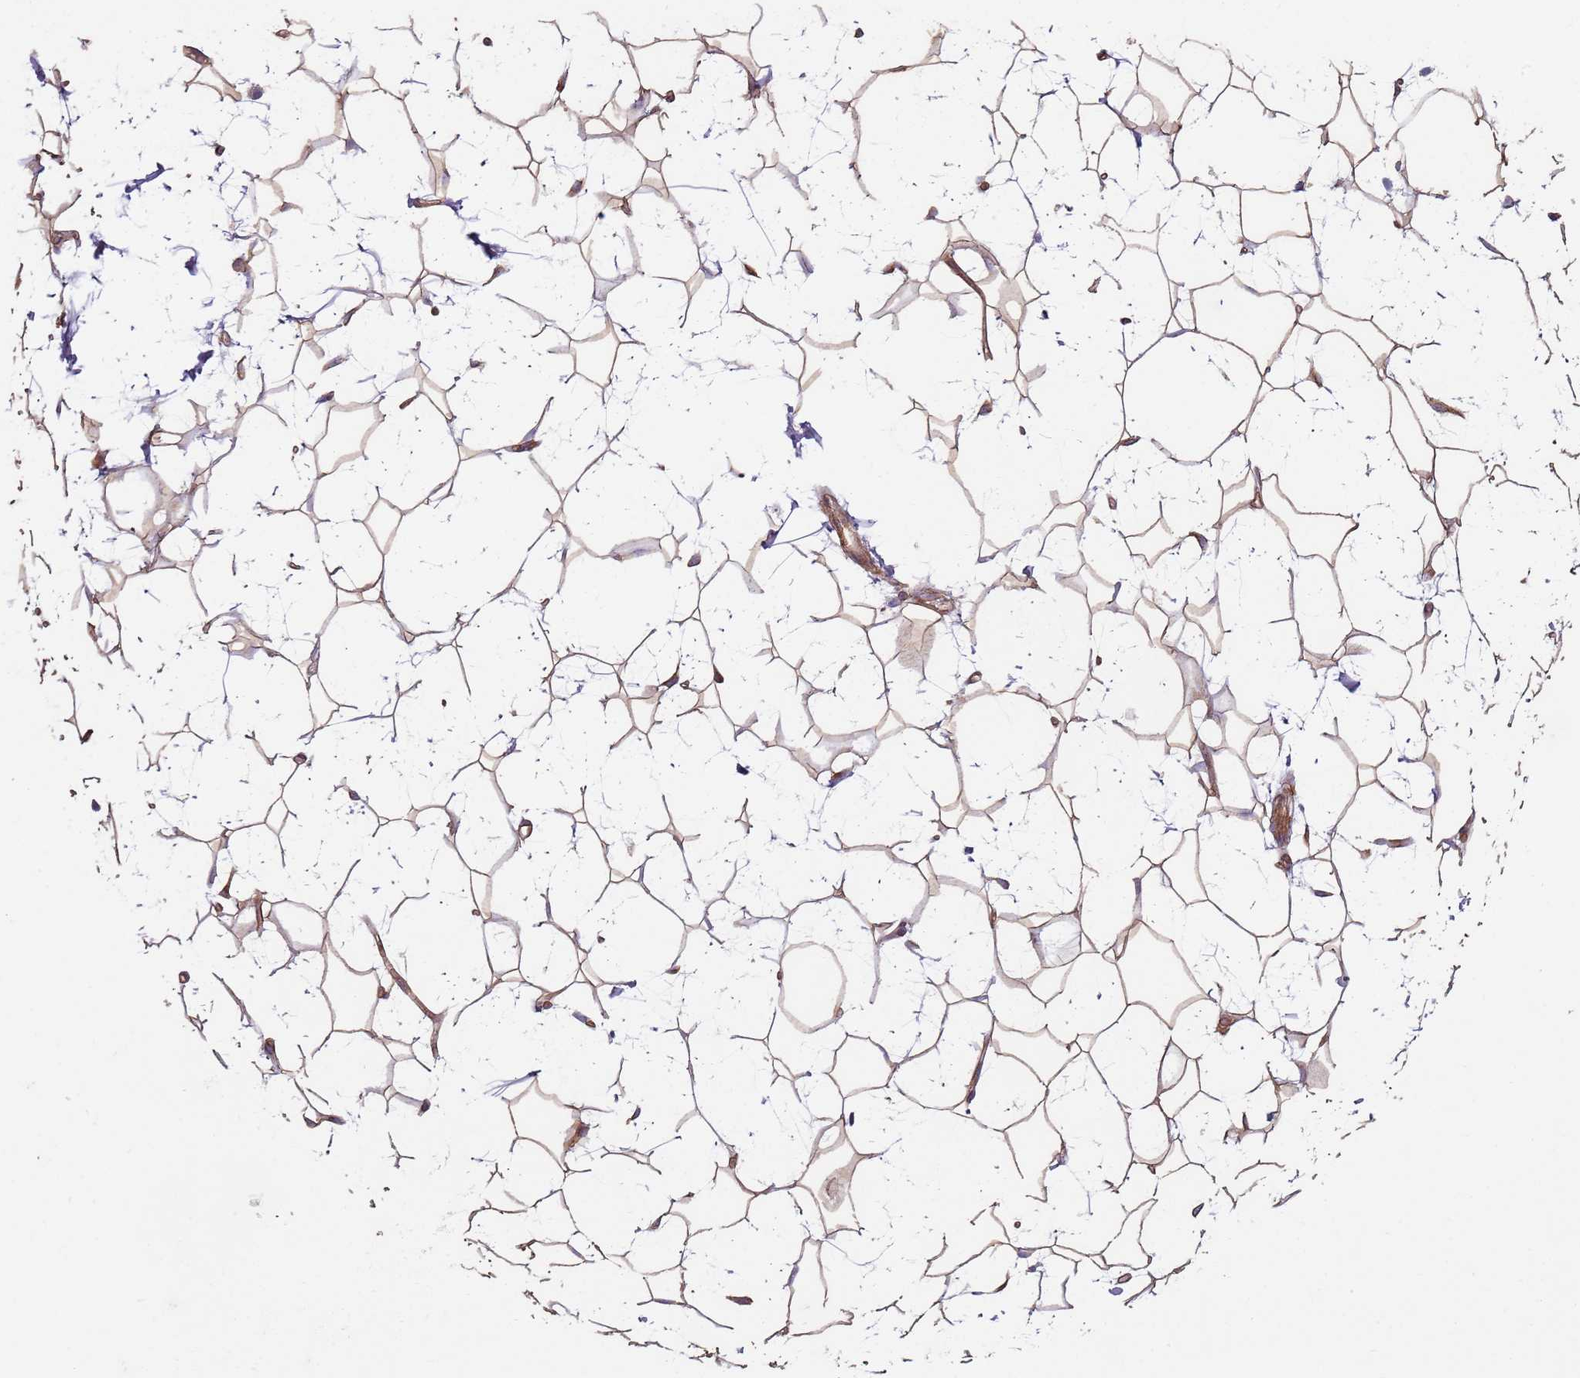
{"staining": {"intensity": "moderate", "quantity": "25%-75%", "location": "cytoplasmic/membranous"}, "tissue": "adipose tissue", "cell_type": "Adipocytes", "image_type": "normal", "snomed": [{"axis": "morphology", "description": "Normal tissue, NOS"}, {"axis": "topography", "description": "Breast"}], "caption": "Protein positivity by immunohistochemistry (IHC) shows moderate cytoplasmic/membranous staining in about 25%-75% of adipocytes in benign adipose tissue. (IHC, brightfield microscopy, high magnification).", "gene": "PHLPP2", "patient": {"sex": "female", "age": 26}}